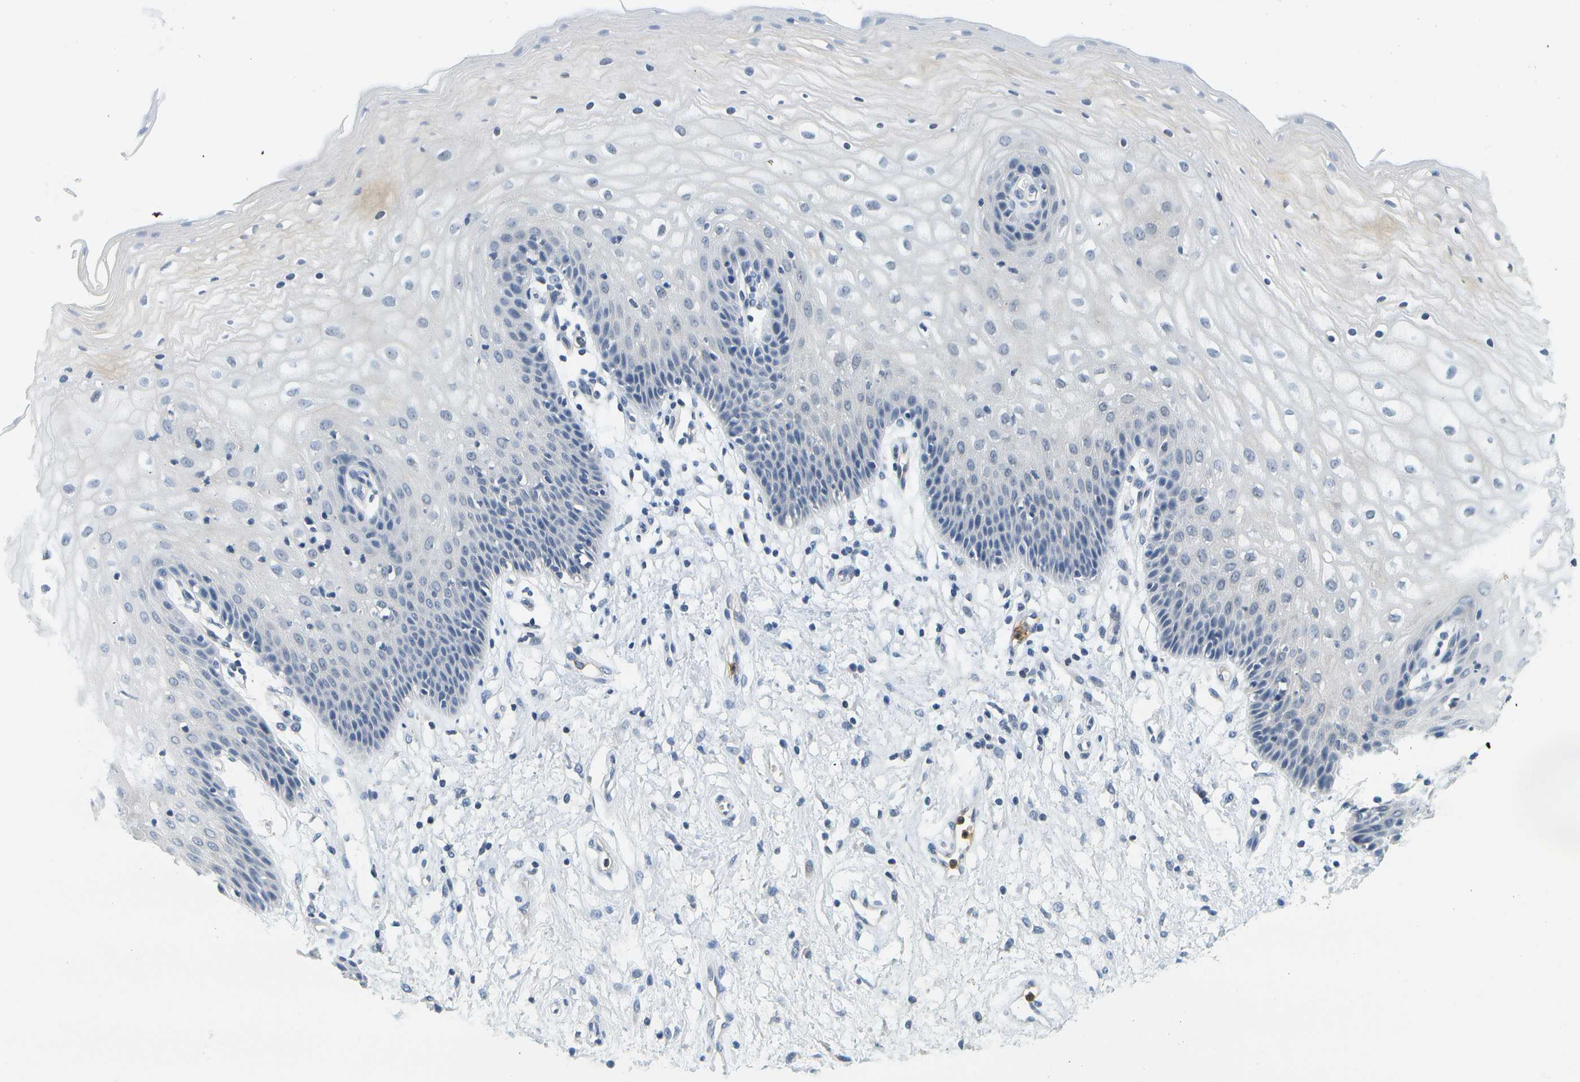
{"staining": {"intensity": "negative", "quantity": "none", "location": "none"}, "tissue": "vagina", "cell_type": "Squamous epithelial cells", "image_type": "normal", "snomed": [{"axis": "morphology", "description": "Normal tissue, NOS"}, {"axis": "topography", "description": "Vagina"}], "caption": "This is an immunohistochemistry (IHC) photomicrograph of benign vagina. There is no expression in squamous epithelial cells.", "gene": "RASGRP2", "patient": {"sex": "female", "age": 34}}